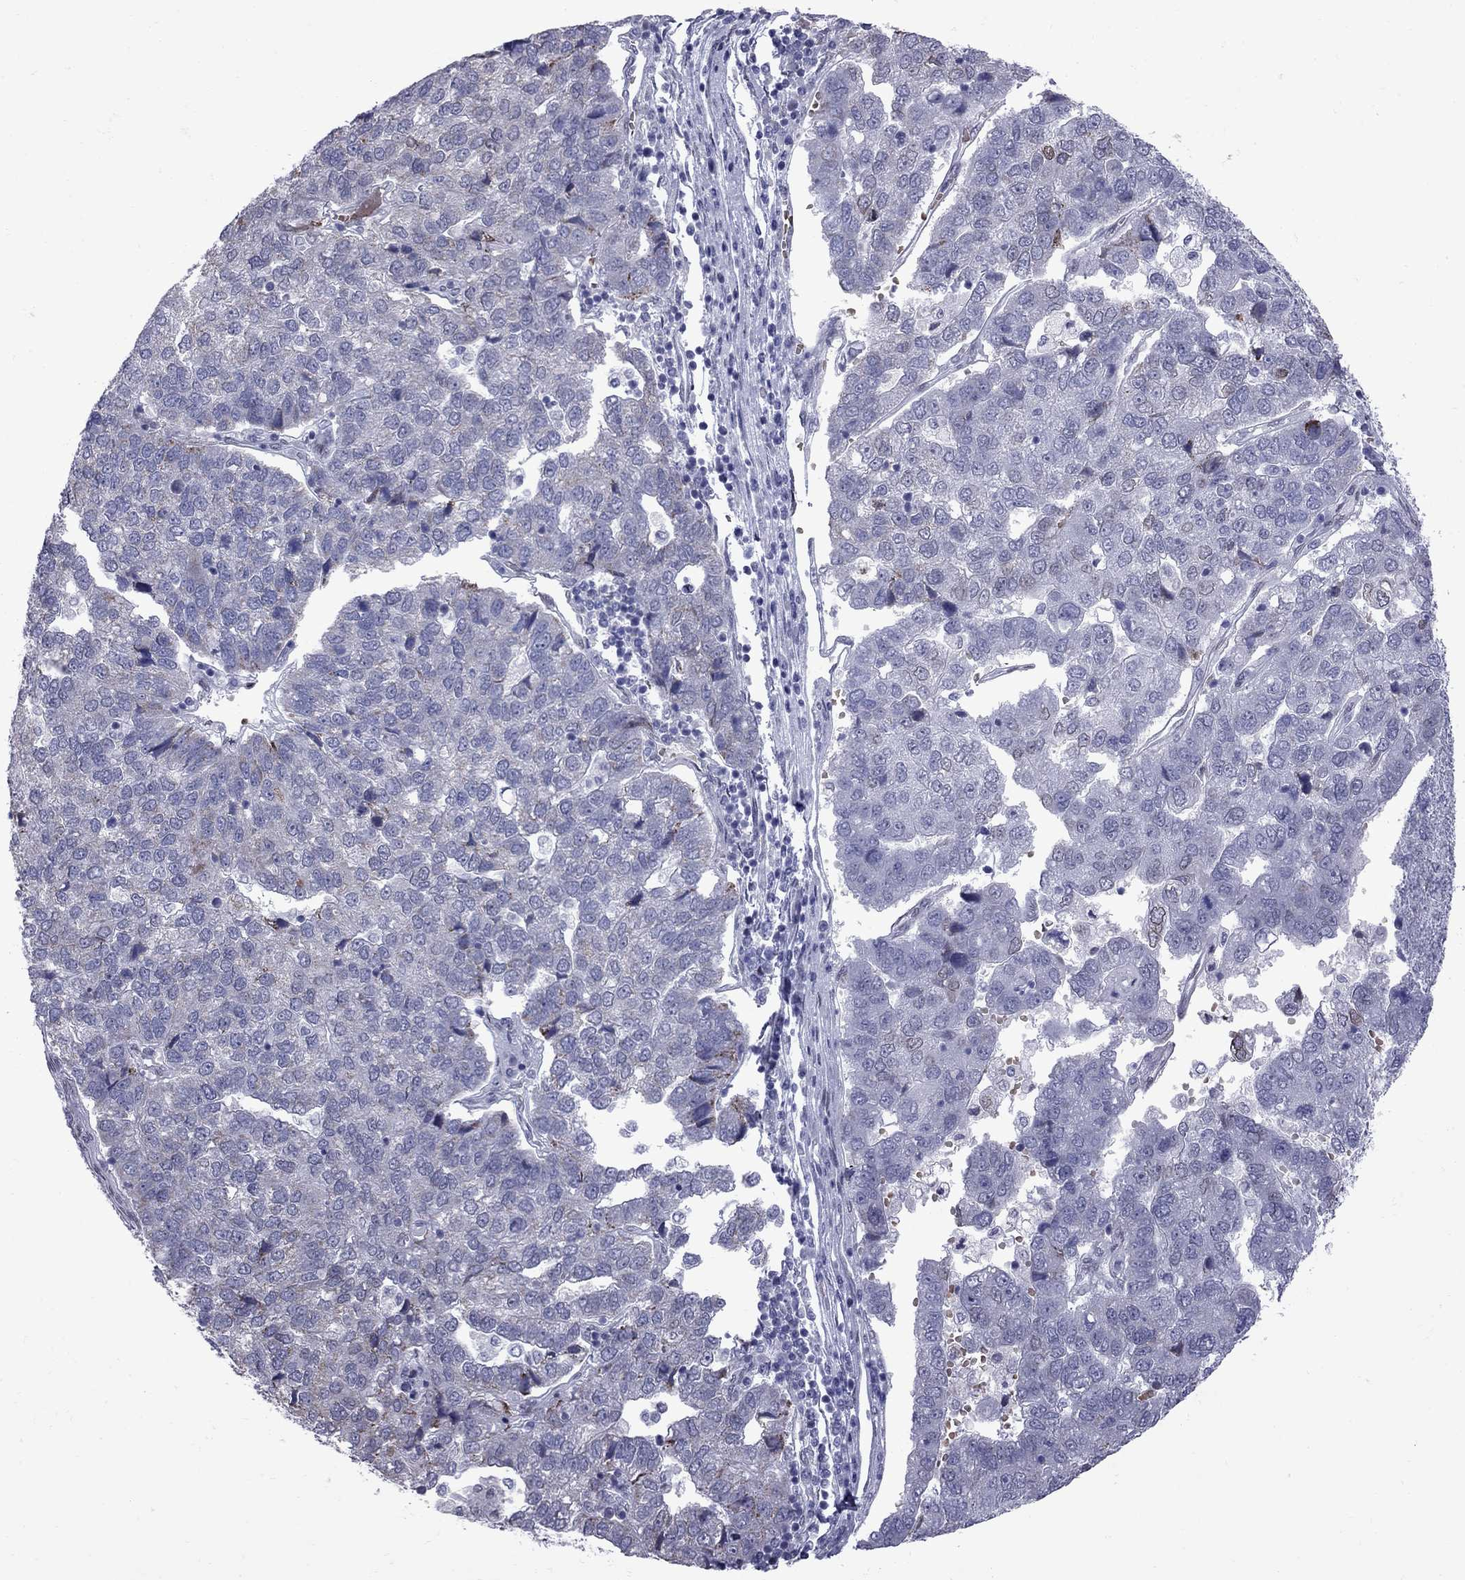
{"staining": {"intensity": "weak", "quantity": "<25%", "location": "cytoplasmic/membranous"}, "tissue": "pancreatic cancer", "cell_type": "Tumor cells", "image_type": "cancer", "snomed": [{"axis": "morphology", "description": "Adenocarcinoma, NOS"}, {"axis": "topography", "description": "Pancreas"}], "caption": "Tumor cells show no significant expression in pancreatic cancer (adenocarcinoma). (Brightfield microscopy of DAB (3,3'-diaminobenzidine) immunohistochemistry at high magnification).", "gene": "CLTCL1", "patient": {"sex": "female", "age": 61}}